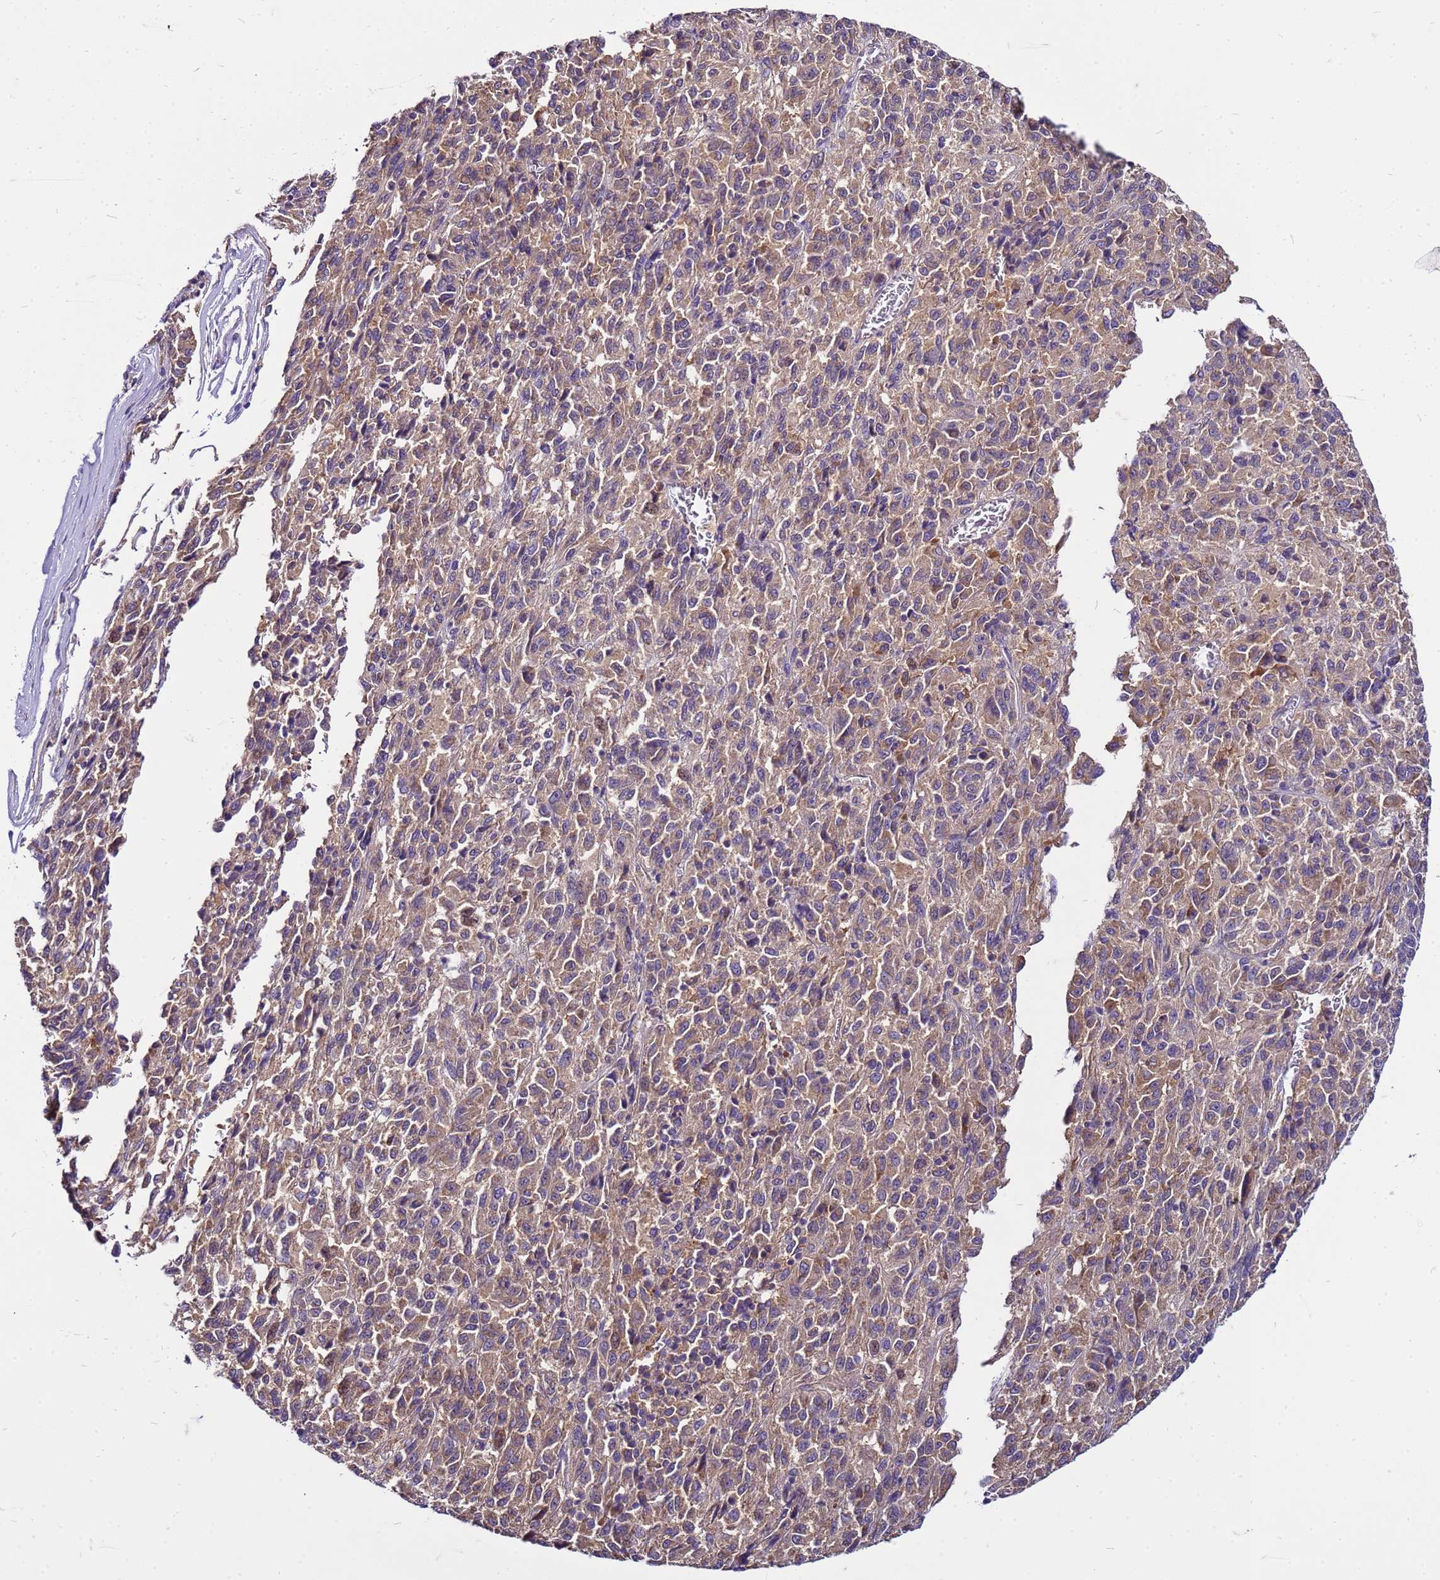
{"staining": {"intensity": "weak", "quantity": ">75%", "location": "cytoplasmic/membranous"}, "tissue": "melanoma", "cell_type": "Tumor cells", "image_type": "cancer", "snomed": [{"axis": "morphology", "description": "Malignant melanoma, Metastatic site"}, {"axis": "topography", "description": "Lung"}], "caption": "Immunohistochemical staining of malignant melanoma (metastatic site) displays low levels of weak cytoplasmic/membranous protein staining in about >75% of tumor cells. The protein is stained brown, and the nuclei are stained in blue (DAB IHC with brightfield microscopy, high magnification).", "gene": "PKD1", "patient": {"sex": "male", "age": 64}}